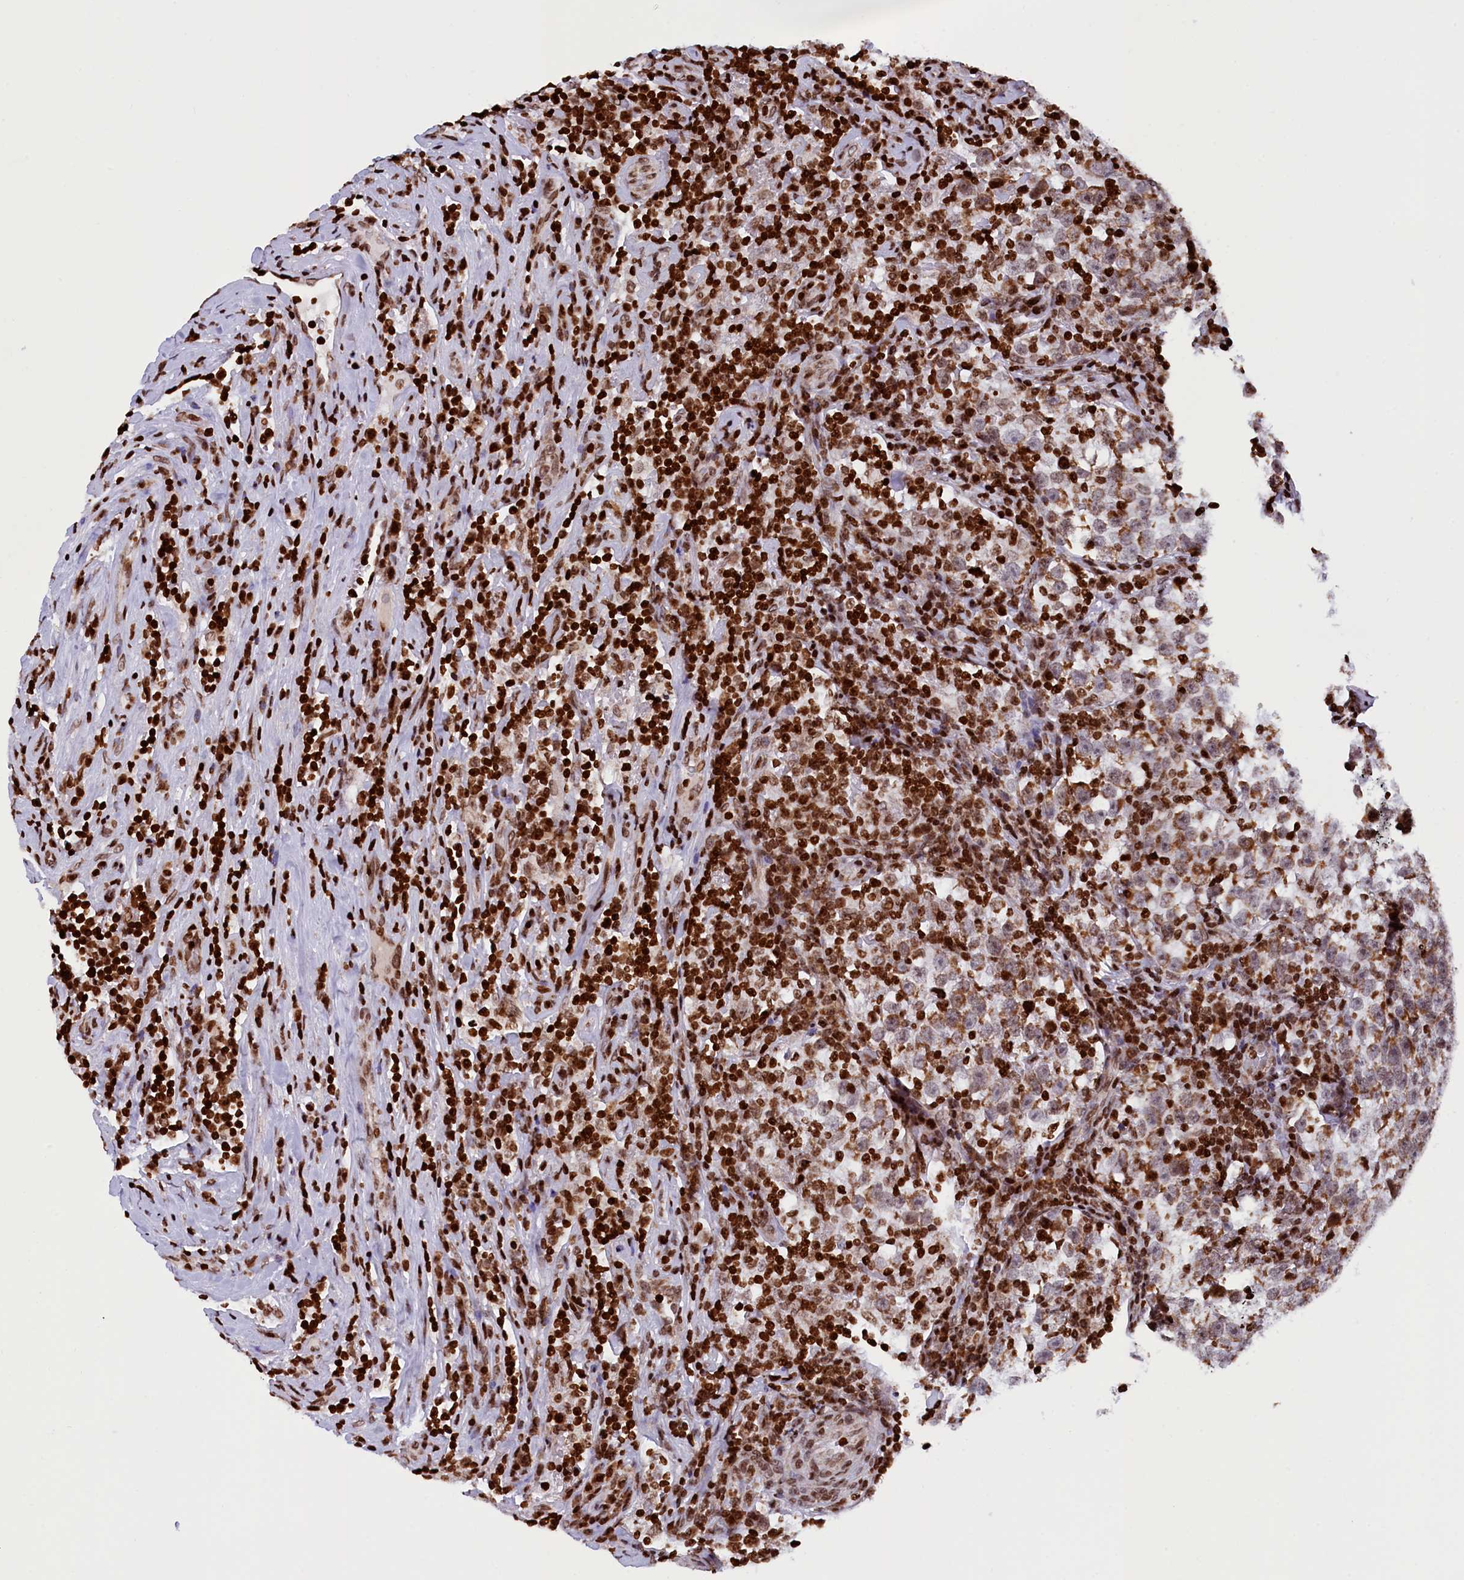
{"staining": {"intensity": "moderate", "quantity": ">75%", "location": "cytoplasmic/membranous"}, "tissue": "testis cancer", "cell_type": "Tumor cells", "image_type": "cancer", "snomed": [{"axis": "morphology", "description": "Normal tissue, NOS"}, {"axis": "morphology", "description": "Seminoma, NOS"}, {"axis": "topography", "description": "Testis"}], "caption": "Tumor cells show medium levels of moderate cytoplasmic/membranous expression in about >75% of cells in testis cancer (seminoma). The staining was performed using DAB (3,3'-diaminobenzidine), with brown indicating positive protein expression. Nuclei are stained blue with hematoxylin.", "gene": "TIMM29", "patient": {"sex": "male", "age": 43}}